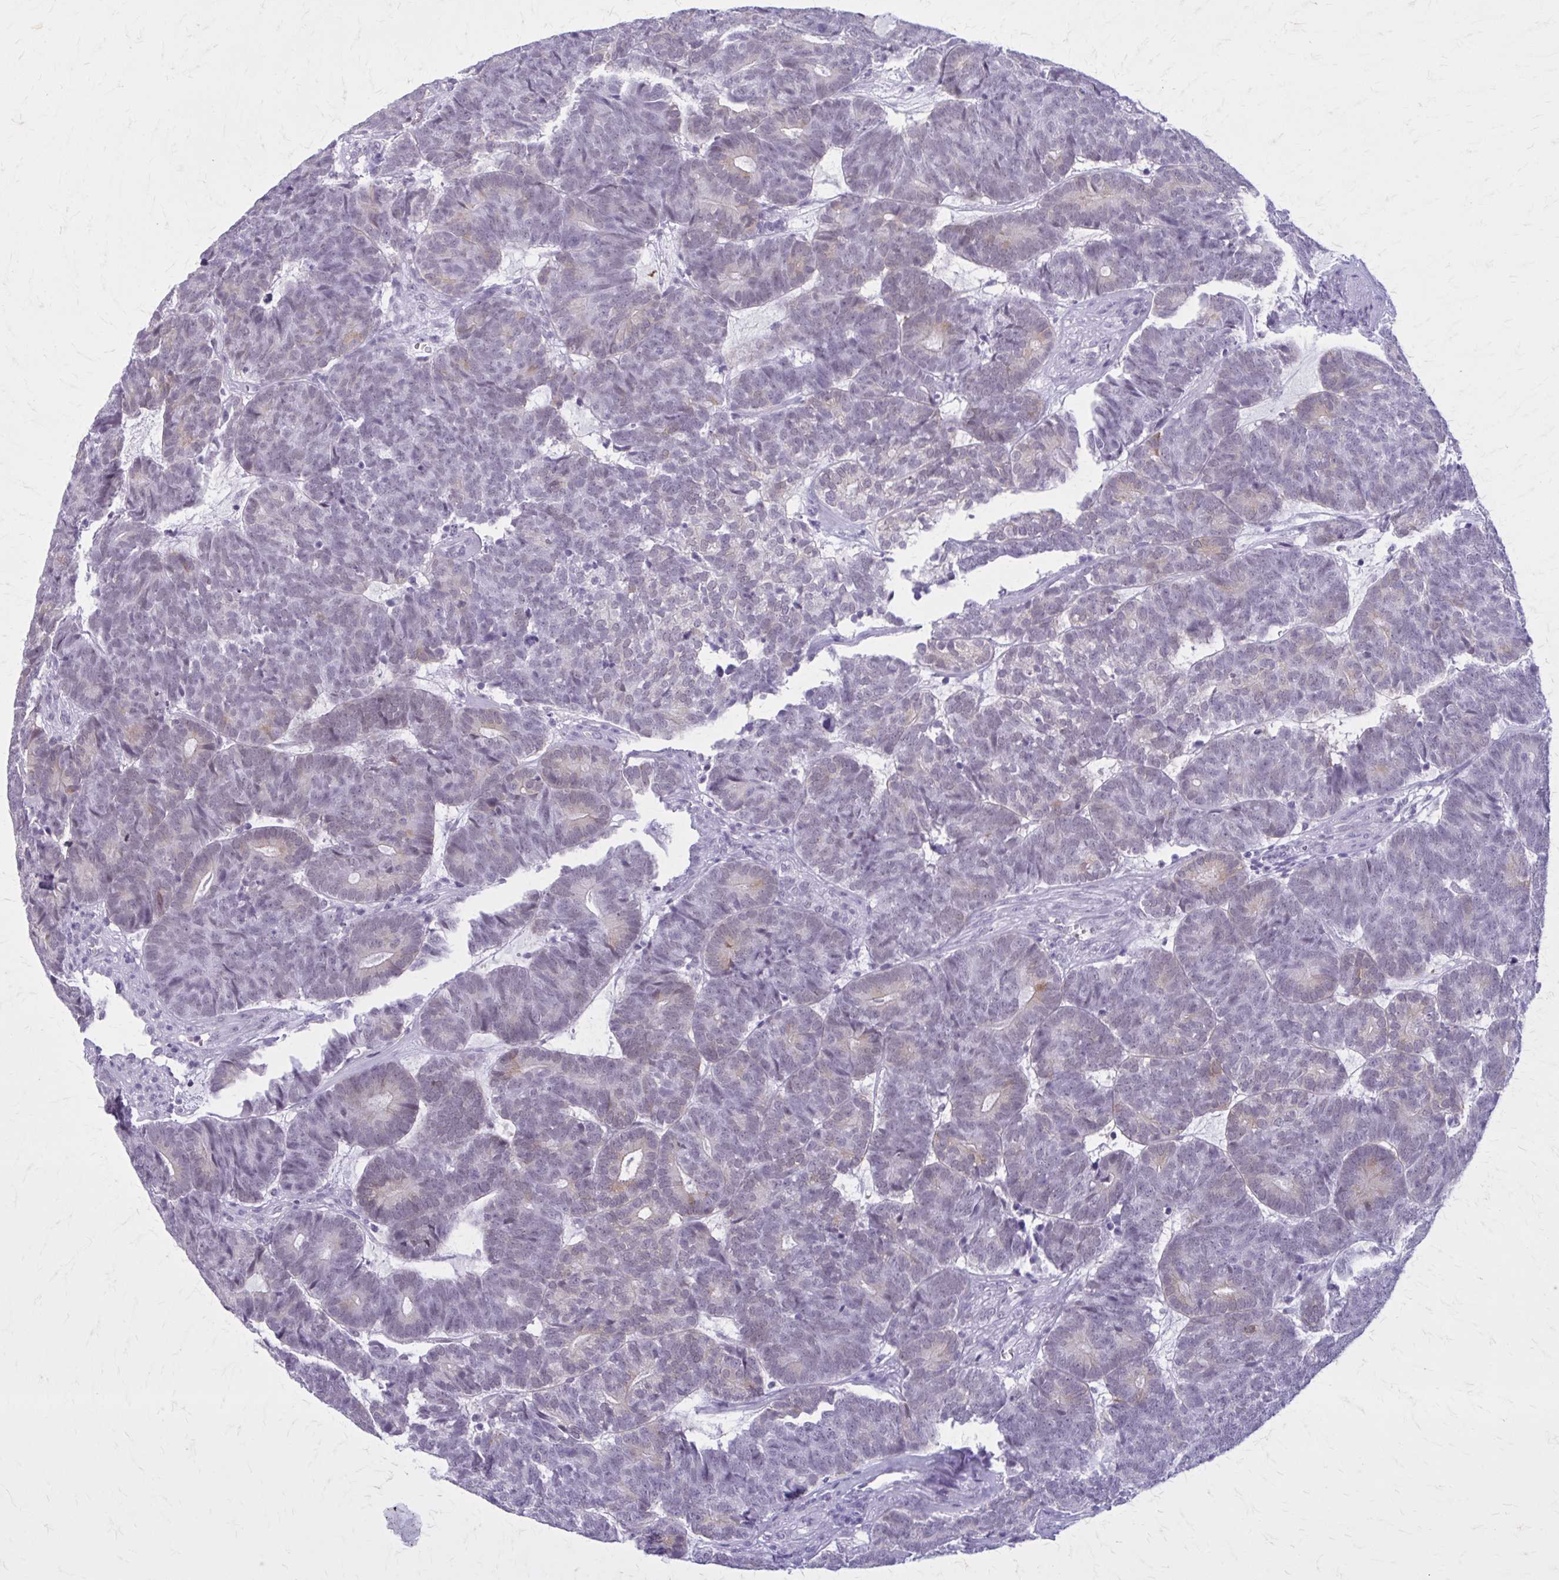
{"staining": {"intensity": "weak", "quantity": "<25%", "location": "cytoplasmic/membranous"}, "tissue": "head and neck cancer", "cell_type": "Tumor cells", "image_type": "cancer", "snomed": [{"axis": "morphology", "description": "Adenocarcinoma, NOS"}, {"axis": "topography", "description": "Head-Neck"}], "caption": "A high-resolution photomicrograph shows IHC staining of adenocarcinoma (head and neck), which reveals no significant positivity in tumor cells. Nuclei are stained in blue.", "gene": "GAD1", "patient": {"sex": "female", "age": 81}}